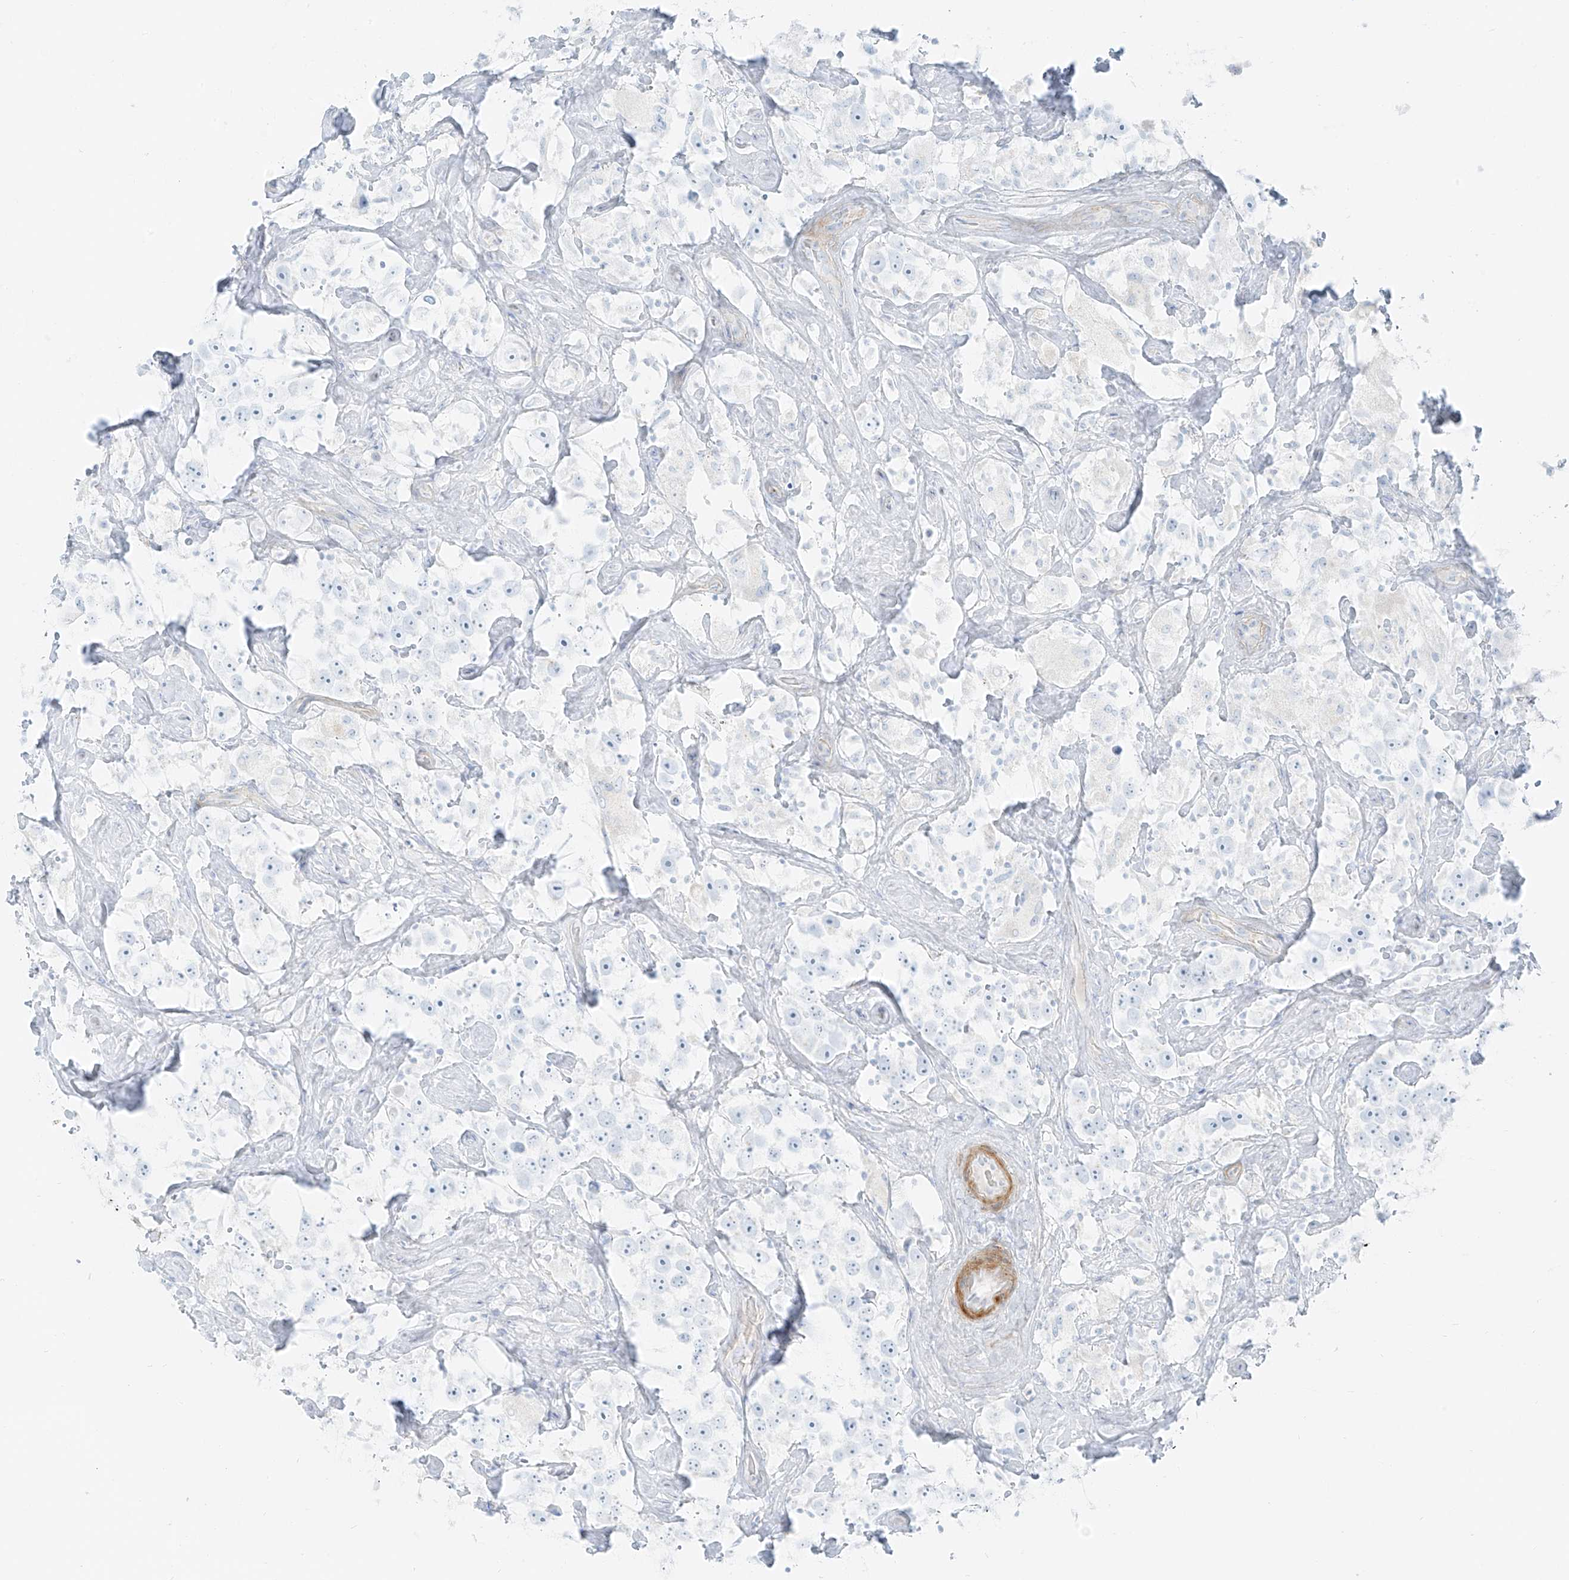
{"staining": {"intensity": "negative", "quantity": "none", "location": "none"}, "tissue": "testis cancer", "cell_type": "Tumor cells", "image_type": "cancer", "snomed": [{"axis": "morphology", "description": "Seminoma, NOS"}, {"axis": "topography", "description": "Testis"}], "caption": "Human seminoma (testis) stained for a protein using immunohistochemistry shows no expression in tumor cells.", "gene": "SMCP", "patient": {"sex": "male", "age": 49}}